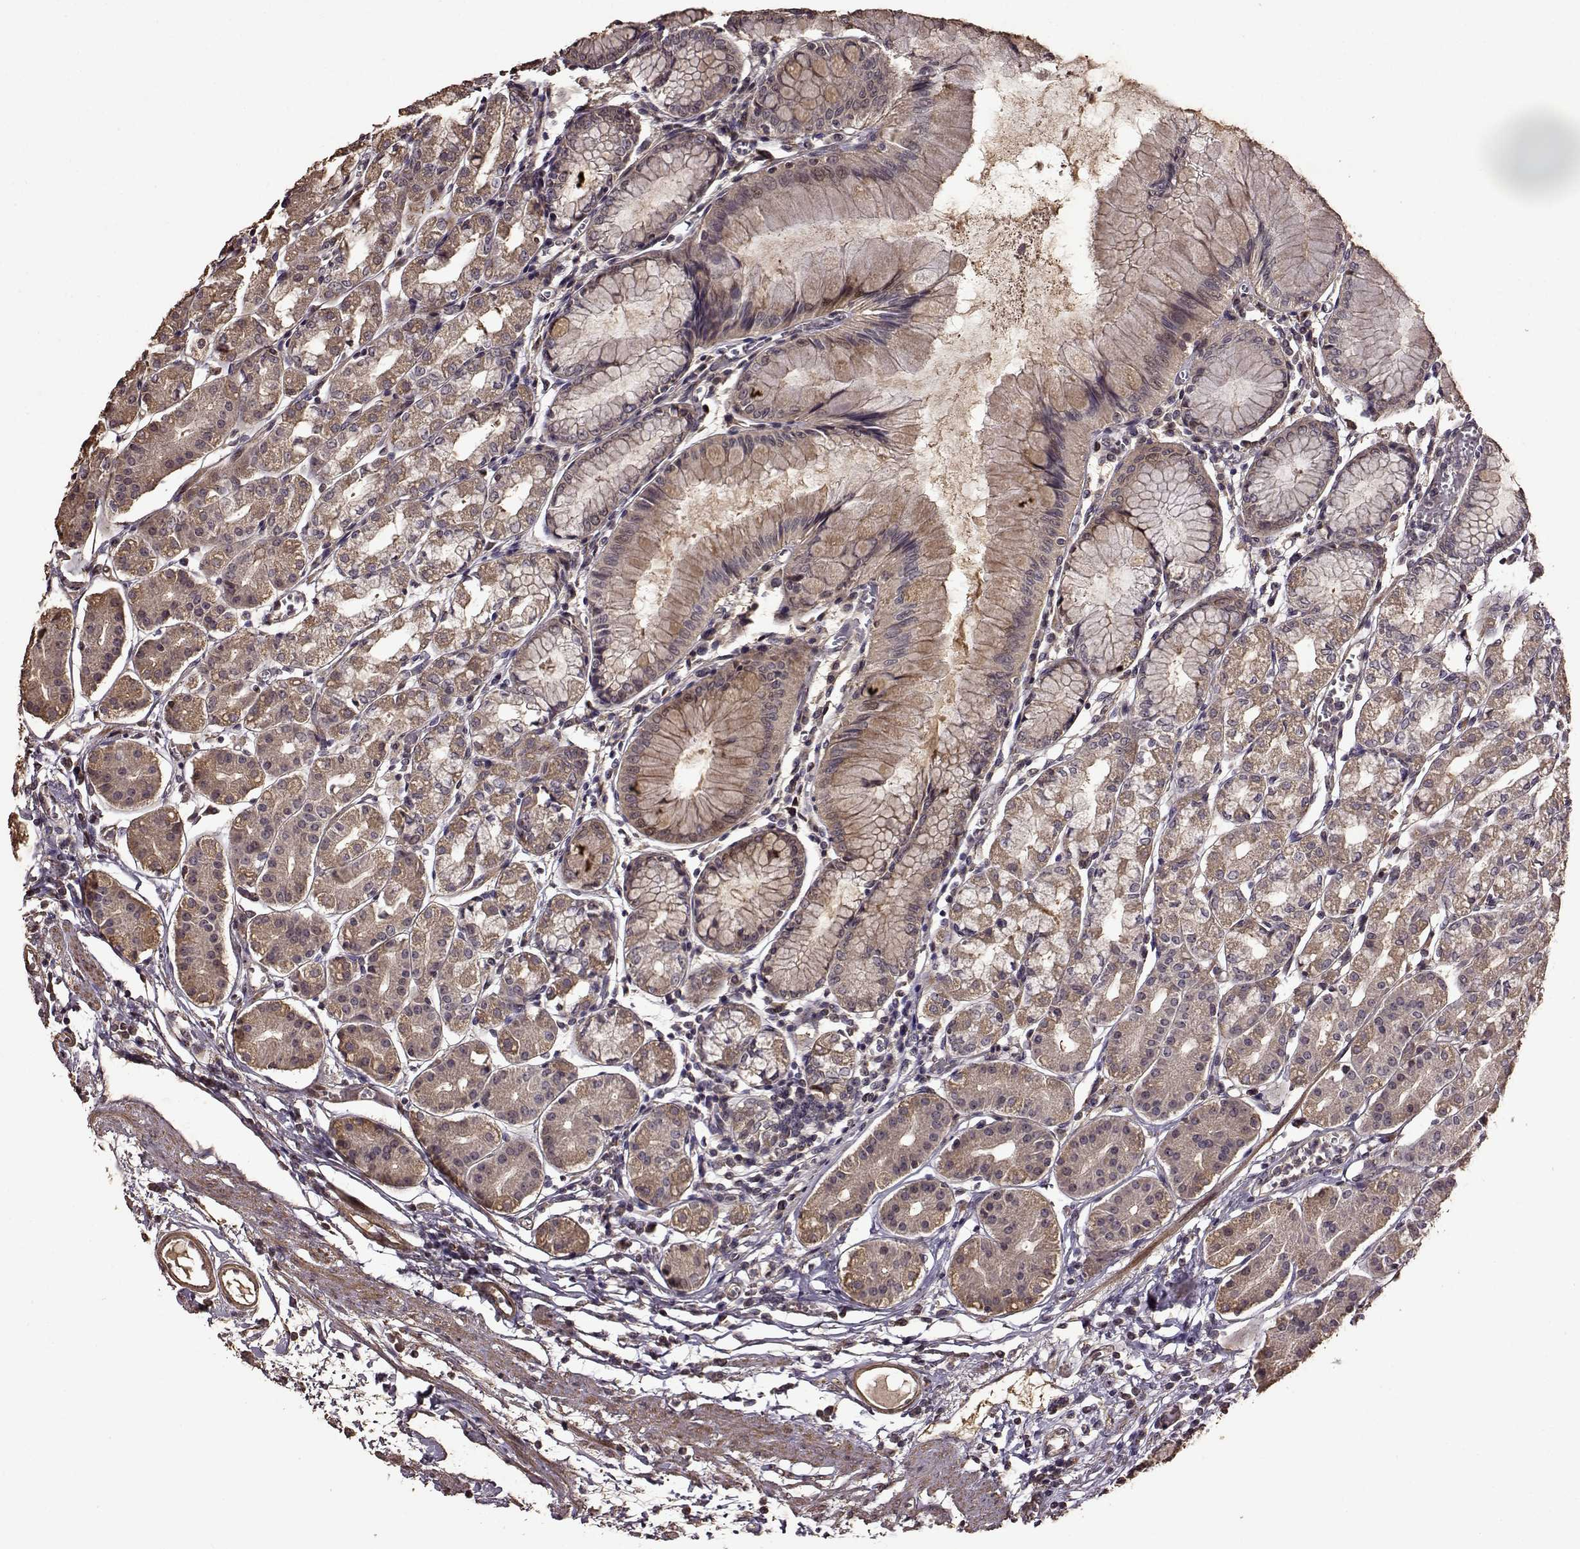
{"staining": {"intensity": "weak", "quantity": "25%-75%", "location": "cytoplasmic/membranous"}, "tissue": "stomach", "cell_type": "Glandular cells", "image_type": "normal", "snomed": [{"axis": "morphology", "description": "Normal tissue, NOS"}, {"axis": "topography", "description": "Skeletal muscle"}, {"axis": "topography", "description": "Stomach"}], "caption": "The histopathology image shows immunohistochemical staining of unremarkable stomach. There is weak cytoplasmic/membranous expression is identified in approximately 25%-75% of glandular cells.", "gene": "FBXW11", "patient": {"sex": "female", "age": 57}}